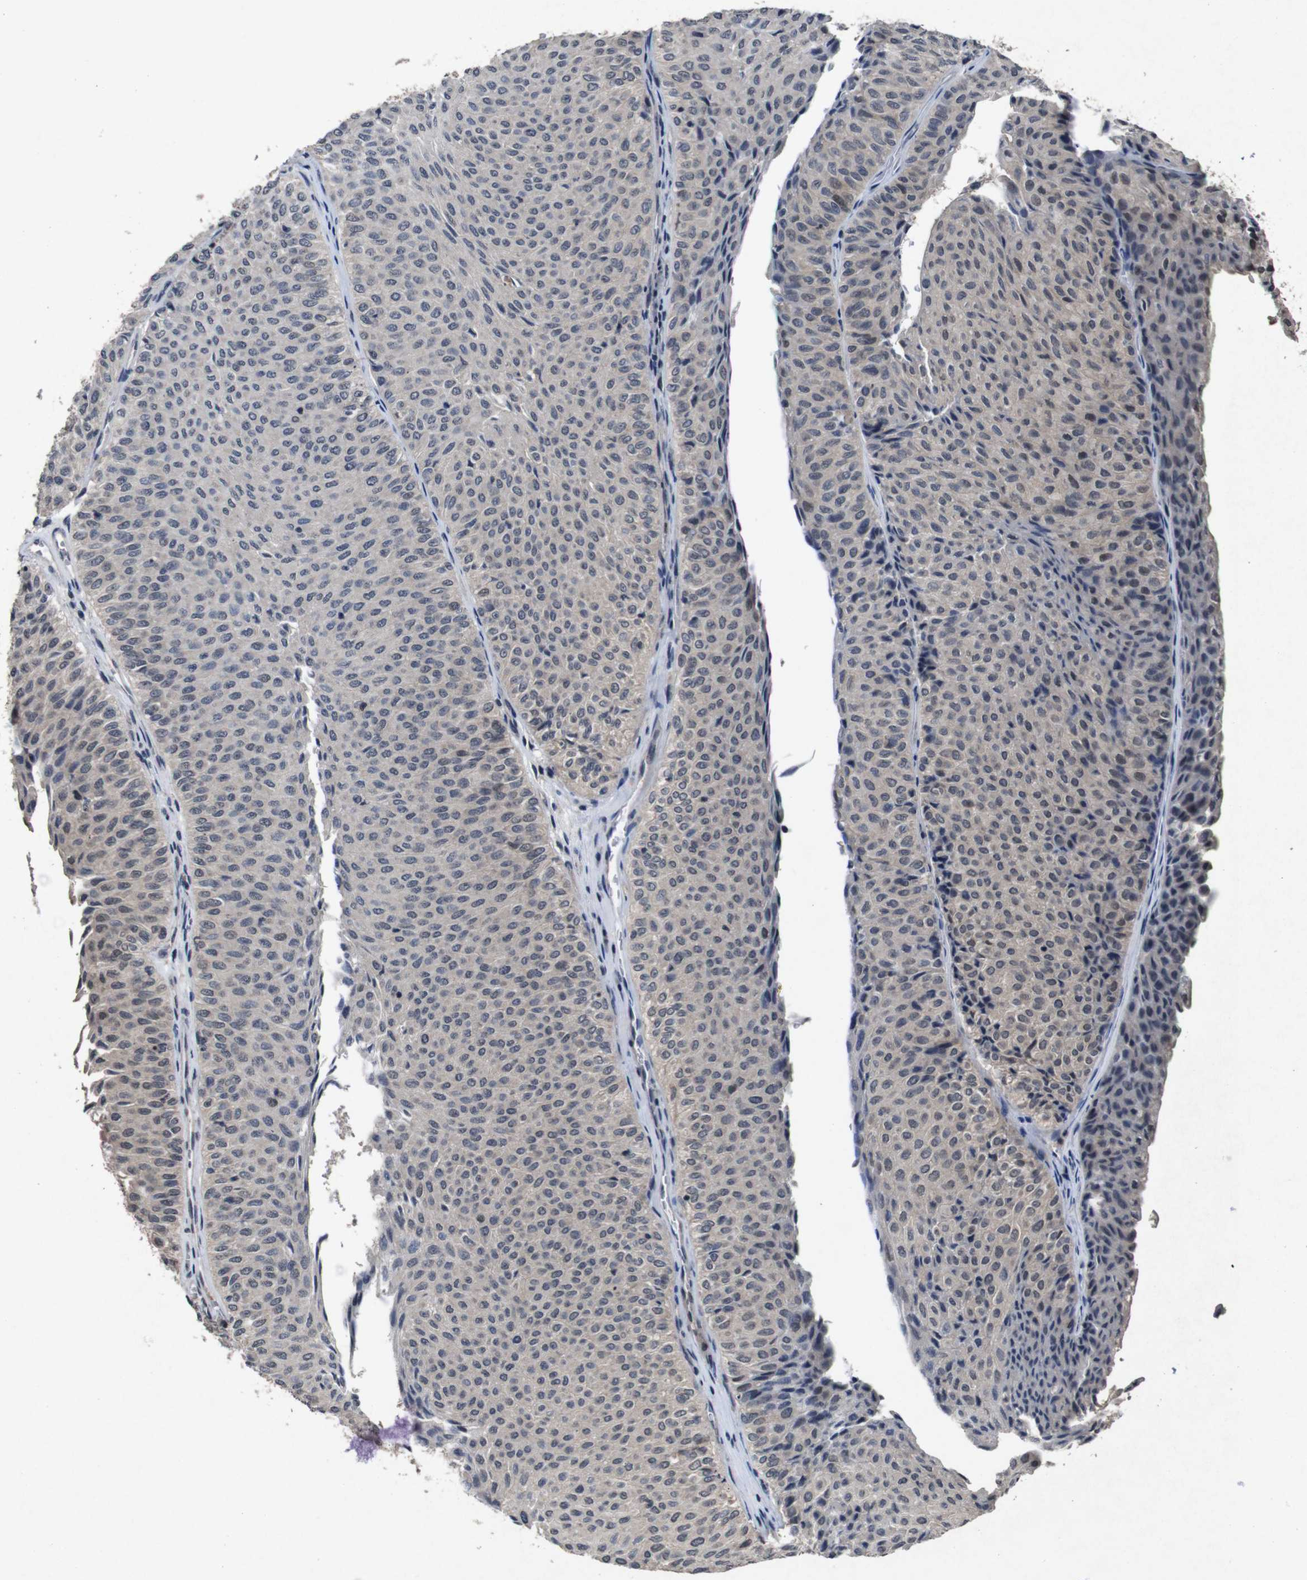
{"staining": {"intensity": "negative", "quantity": "none", "location": "none"}, "tissue": "urothelial cancer", "cell_type": "Tumor cells", "image_type": "cancer", "snomed": [{"axis": "morphology", "description": "Urothelial carcinoma, Low grade"}, {"axis": "topography", "description": "Urinary bladder"}], "caption": "High power microscopy image of an immunohistochemistry (IHC) micrograph of low-grade urothelial carcinoma, revealing no significant expression in tumor cells.", "gene": "AKT3", "patient": {"sex": "male", "age": 78}}